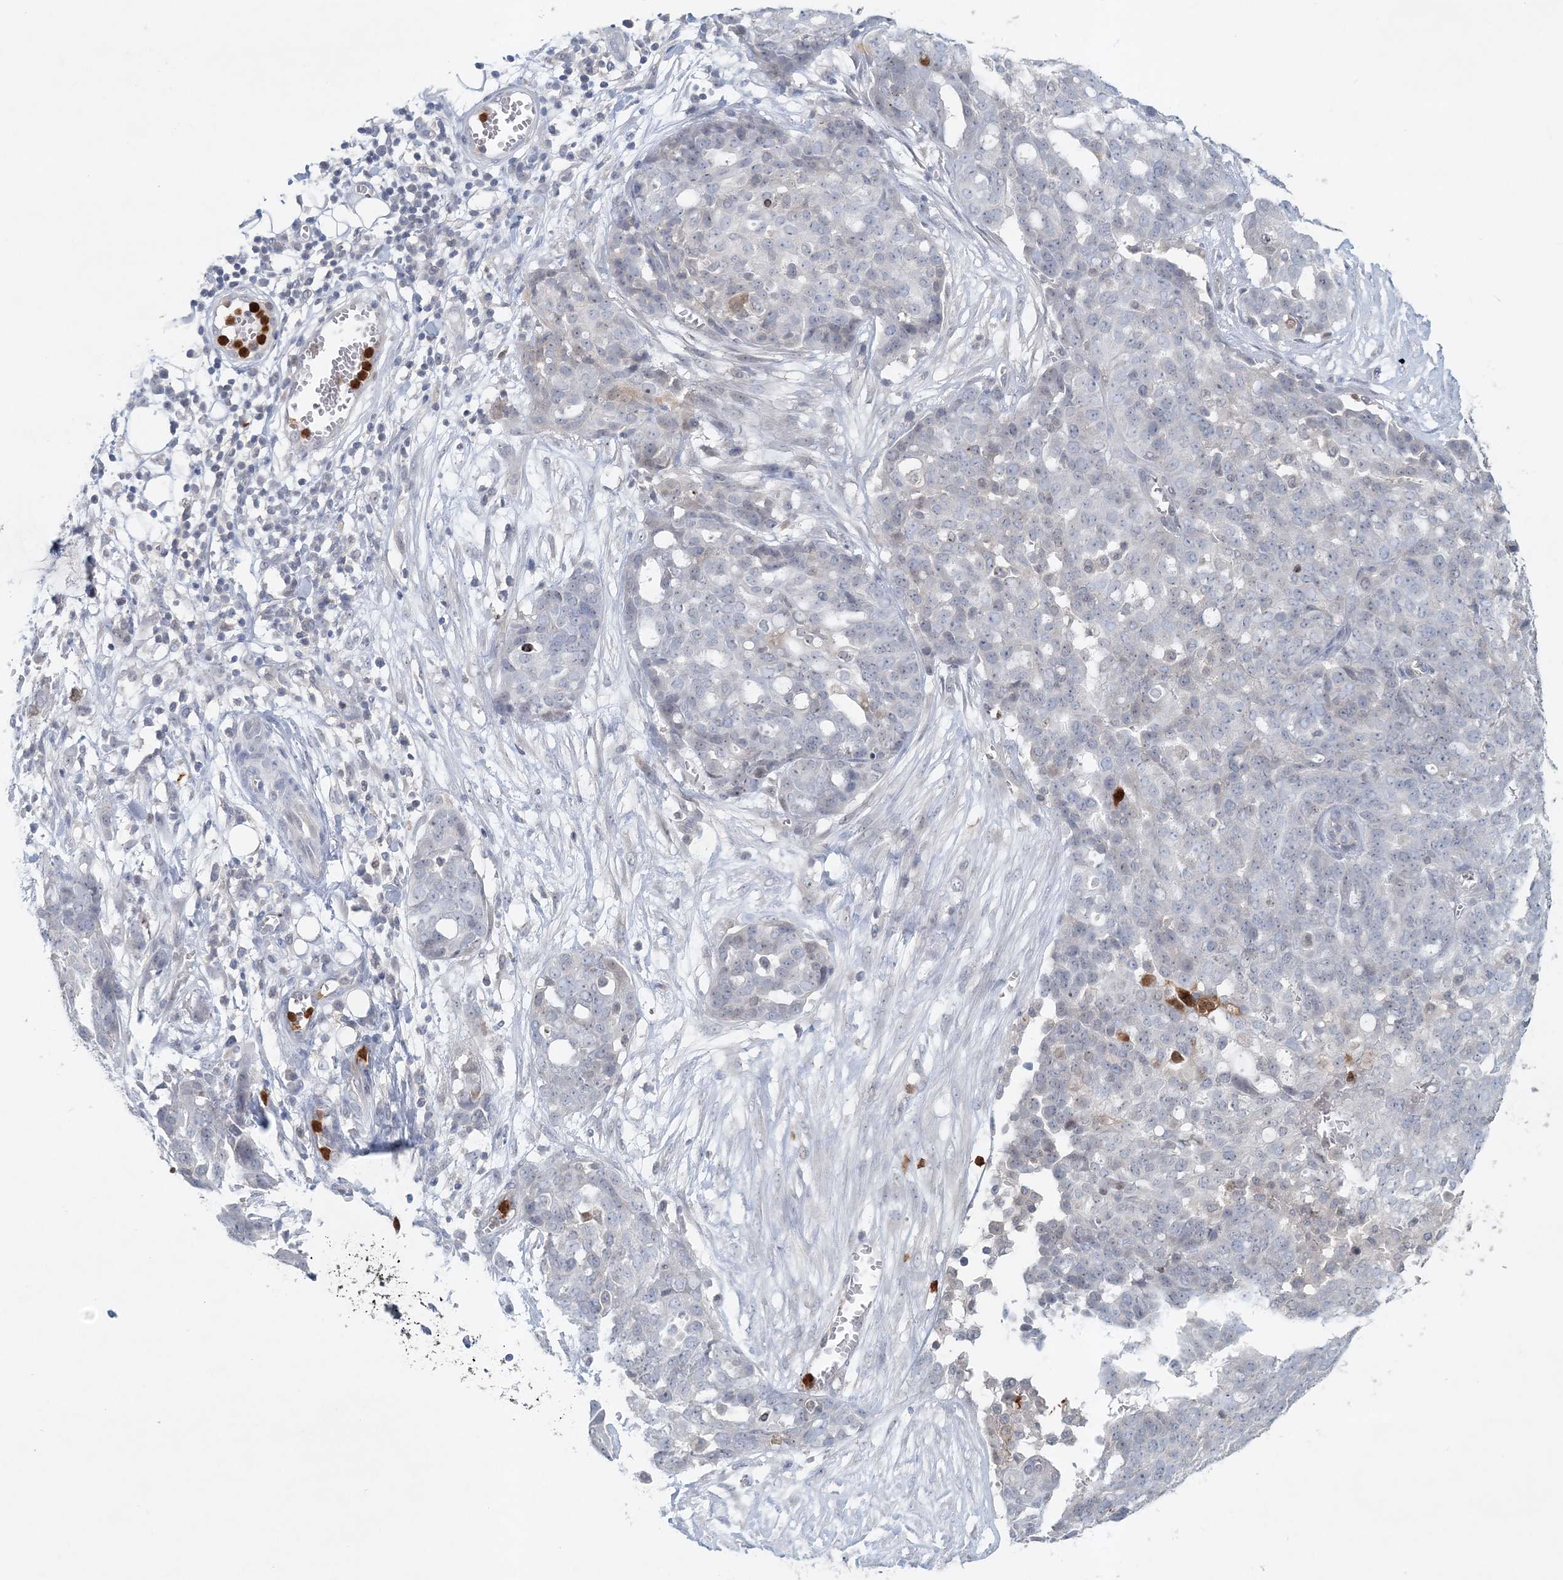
{"staining": {"intensity": "negative", "quantity": "none", "location": "none"}, "tissue": "ovarian cancer", "cell_type": "Tumor cells", "image_type": "cancer", "snomed": [{"axis": "morphology", "description": "Cystadenocarcinoma, serous, NOS"}, {"axis": "topography", "description": "Soft tissue"}, {"axis": "topography", "description": "Ovary"}], "caption": "Immunohistochemistry histopathology image of ovarian cancer stained for a protein (brown), which reveals no staining in tumor cells. (DAB immunohistochemistry with hematoxylin counter stain).", "gene": "NUP54", "patient": {"sex": "female", "age": 57}}